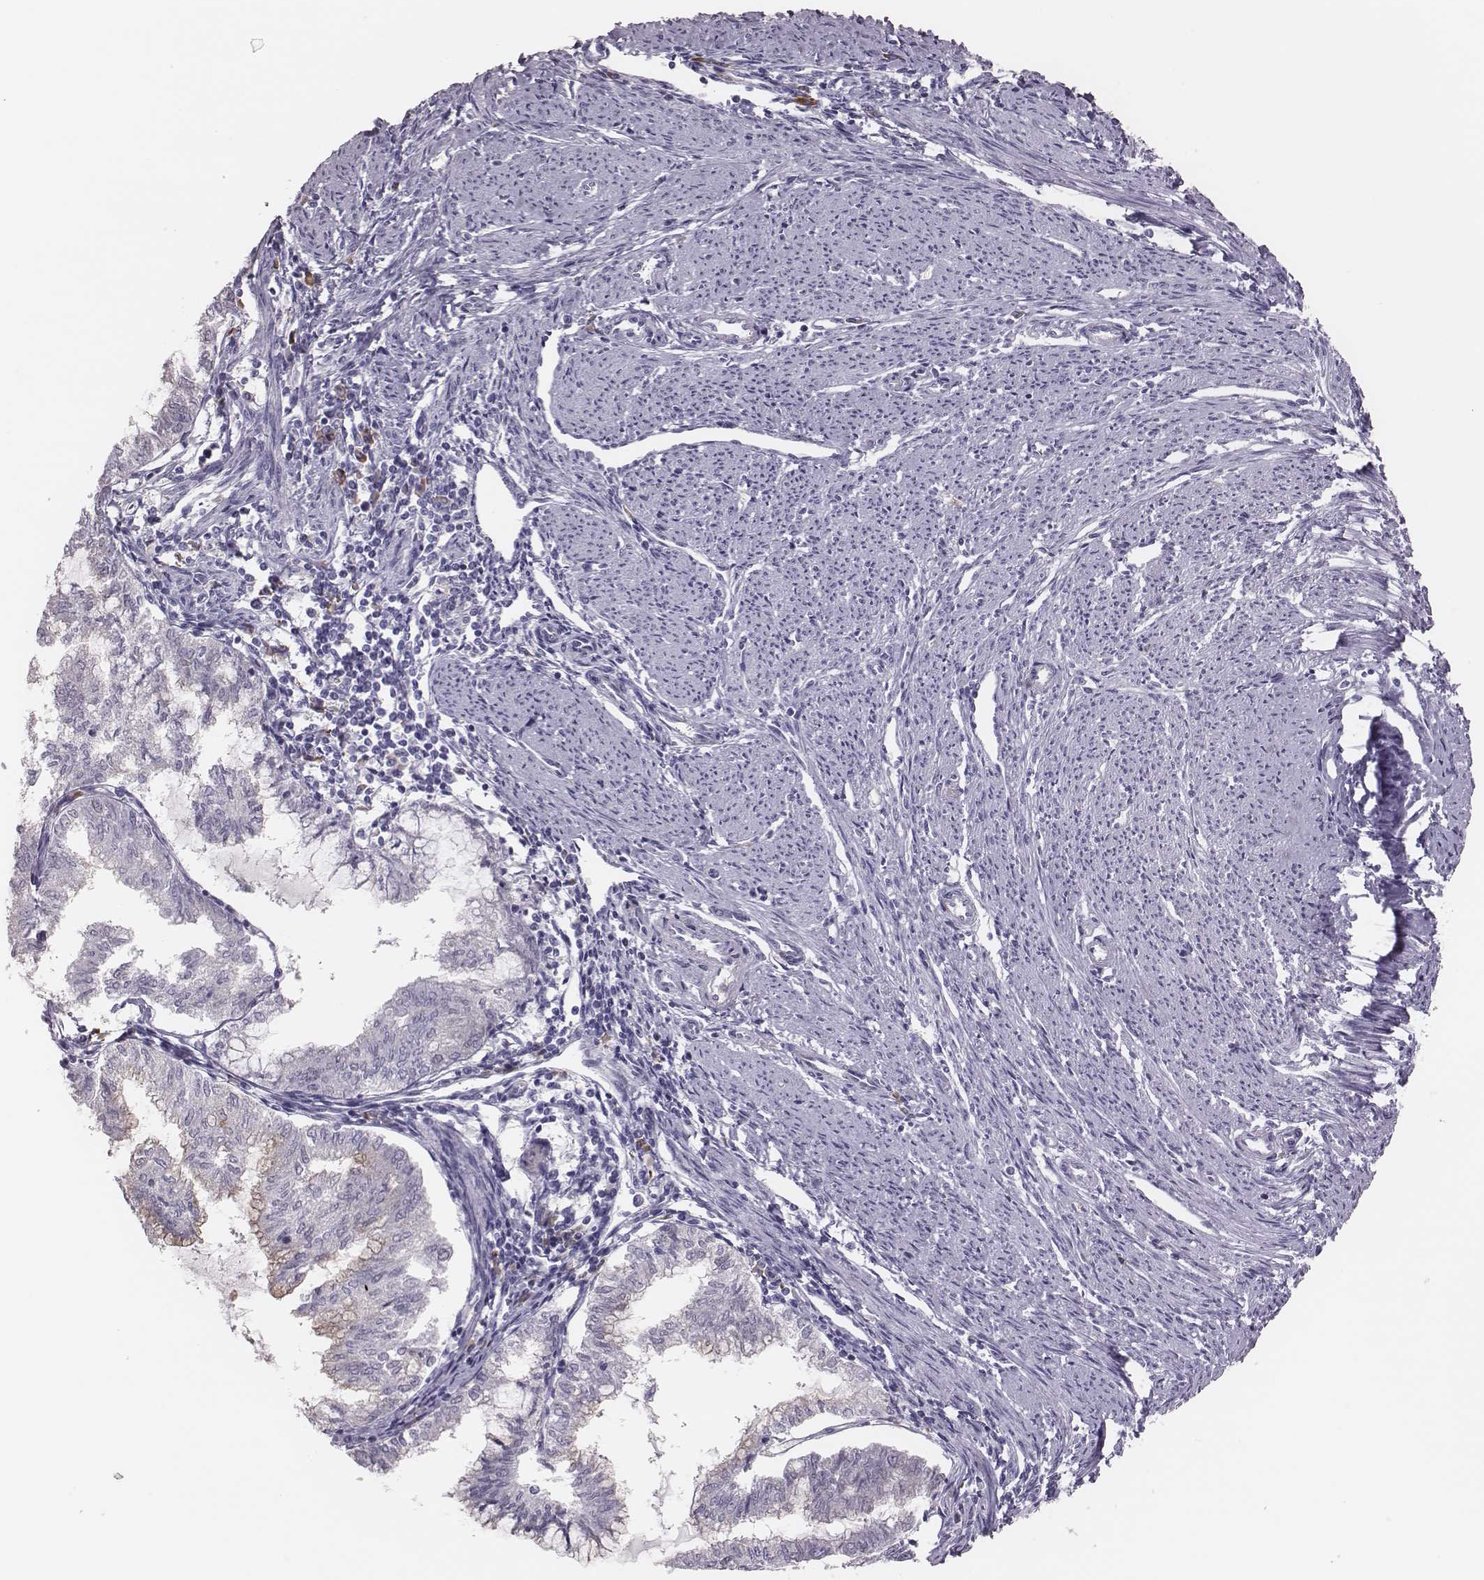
{"staining": {"intensity": "negative", "quantity": "none", "location": "none"}, "tissue": "endometrial cancer", "cell_type": "Tumor cells", "image_type": "cancer", "snomed": [{"axis": "morphology", "description": "Adenocarcinoma, NOS"}, {"axis": "topography", "description": "Endometrium"}], "caption": "This is an immunohistochemistry (IHC) micrograph of adenocarcinoma (endometrial). There is no staining in tumor cells.", "gene": "PBK", "patient": {"sex": "female", "age": 79}}